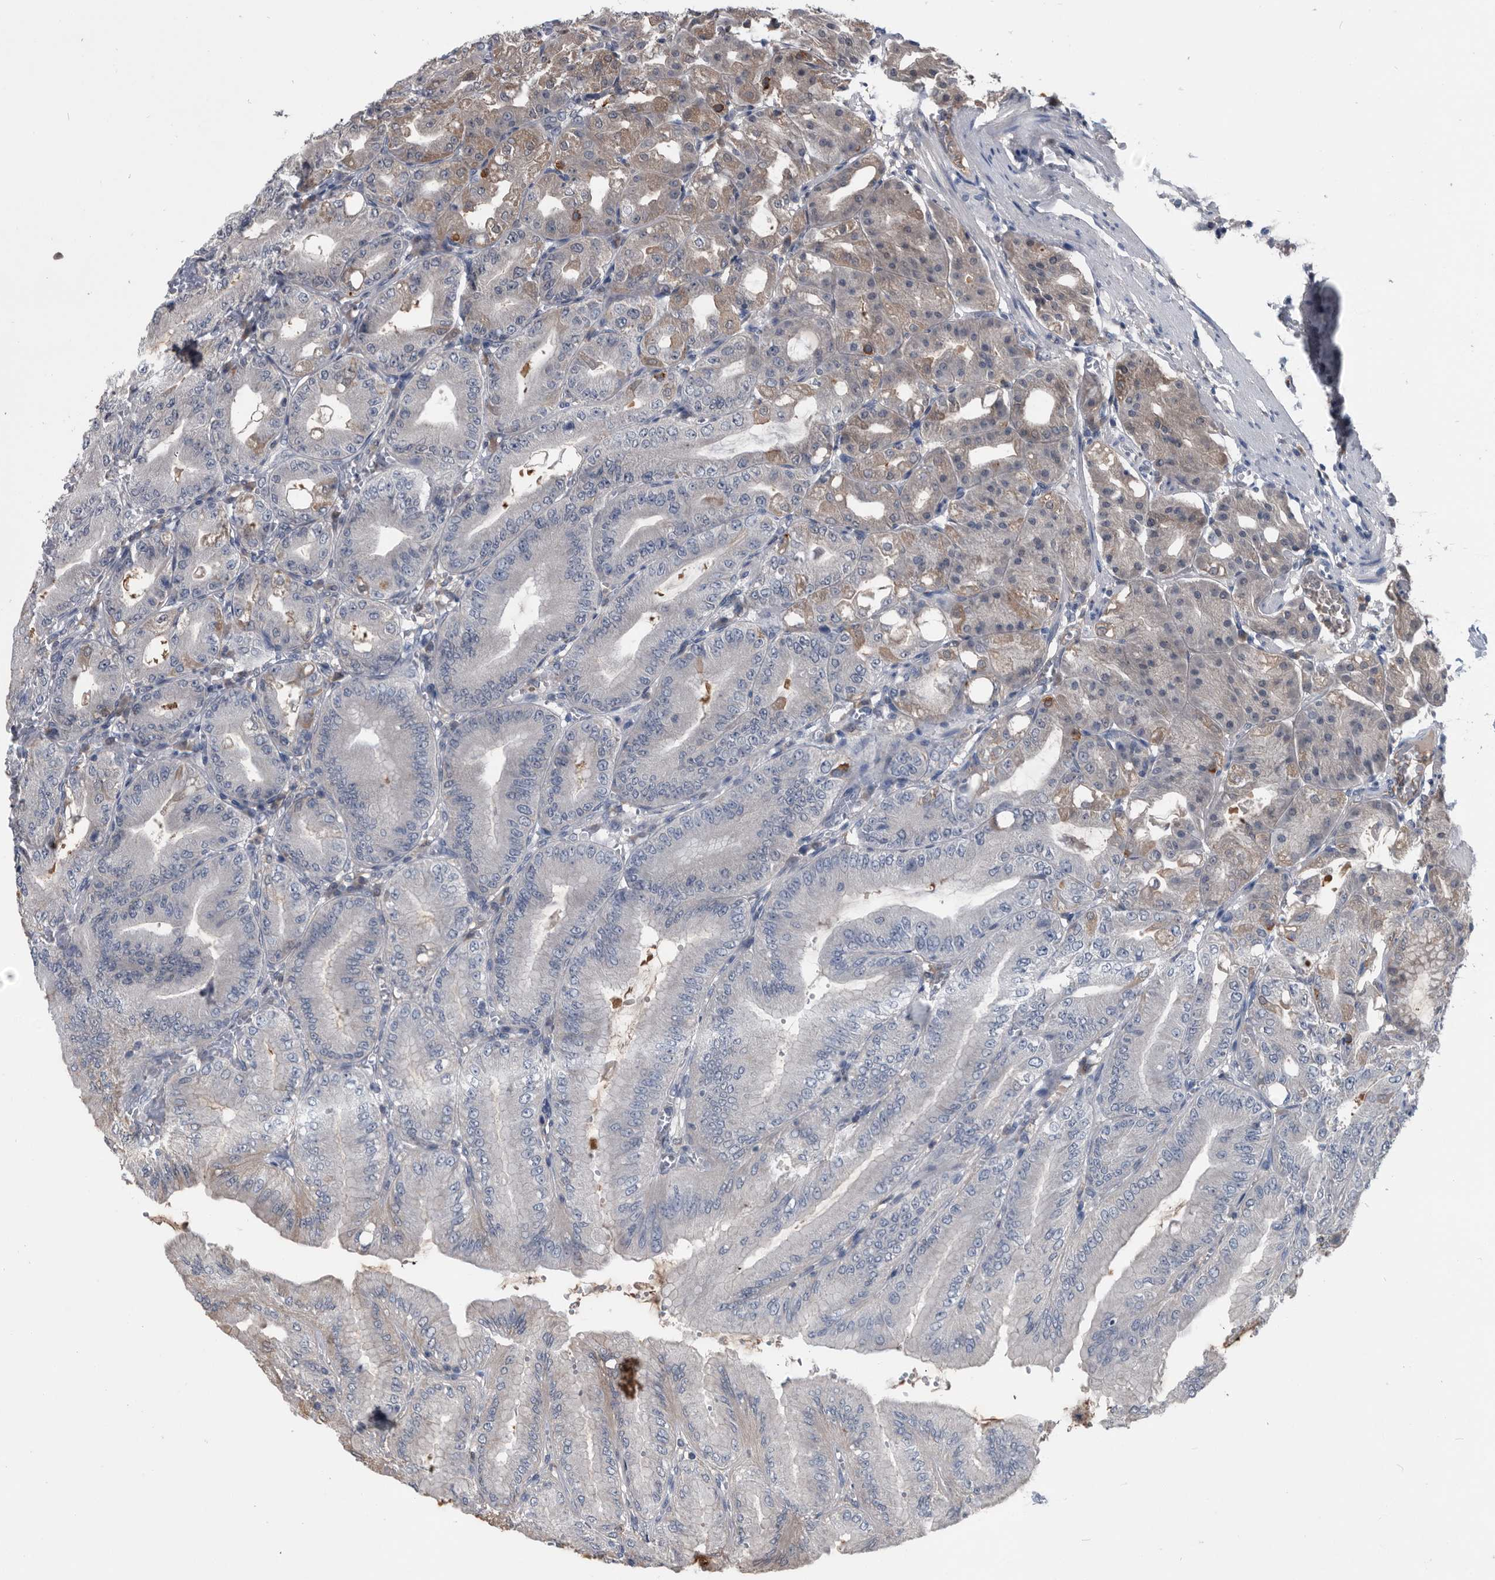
{"staining": {"intensity": "weak", "quantity": "25%-75%", "location": "cytoplasmic/membranous"}, "tissue": "stomach", "cell_type": "Glandular cells", "image_type": "normal", "snomed": [{"axis": "morphology", "description": "Normal tissue, NOS"}, {"axis": "topography", "description": "Stomach, lower"}], "caption": "Immunohistochemical staining of normal stomach reveals 25%-75% levels of weak cytoplasmic/membranous protein staining in about 25%-75% of glandular cells.", "gene": "PDXK", "patient": {"sex": "male", "age": 71}}